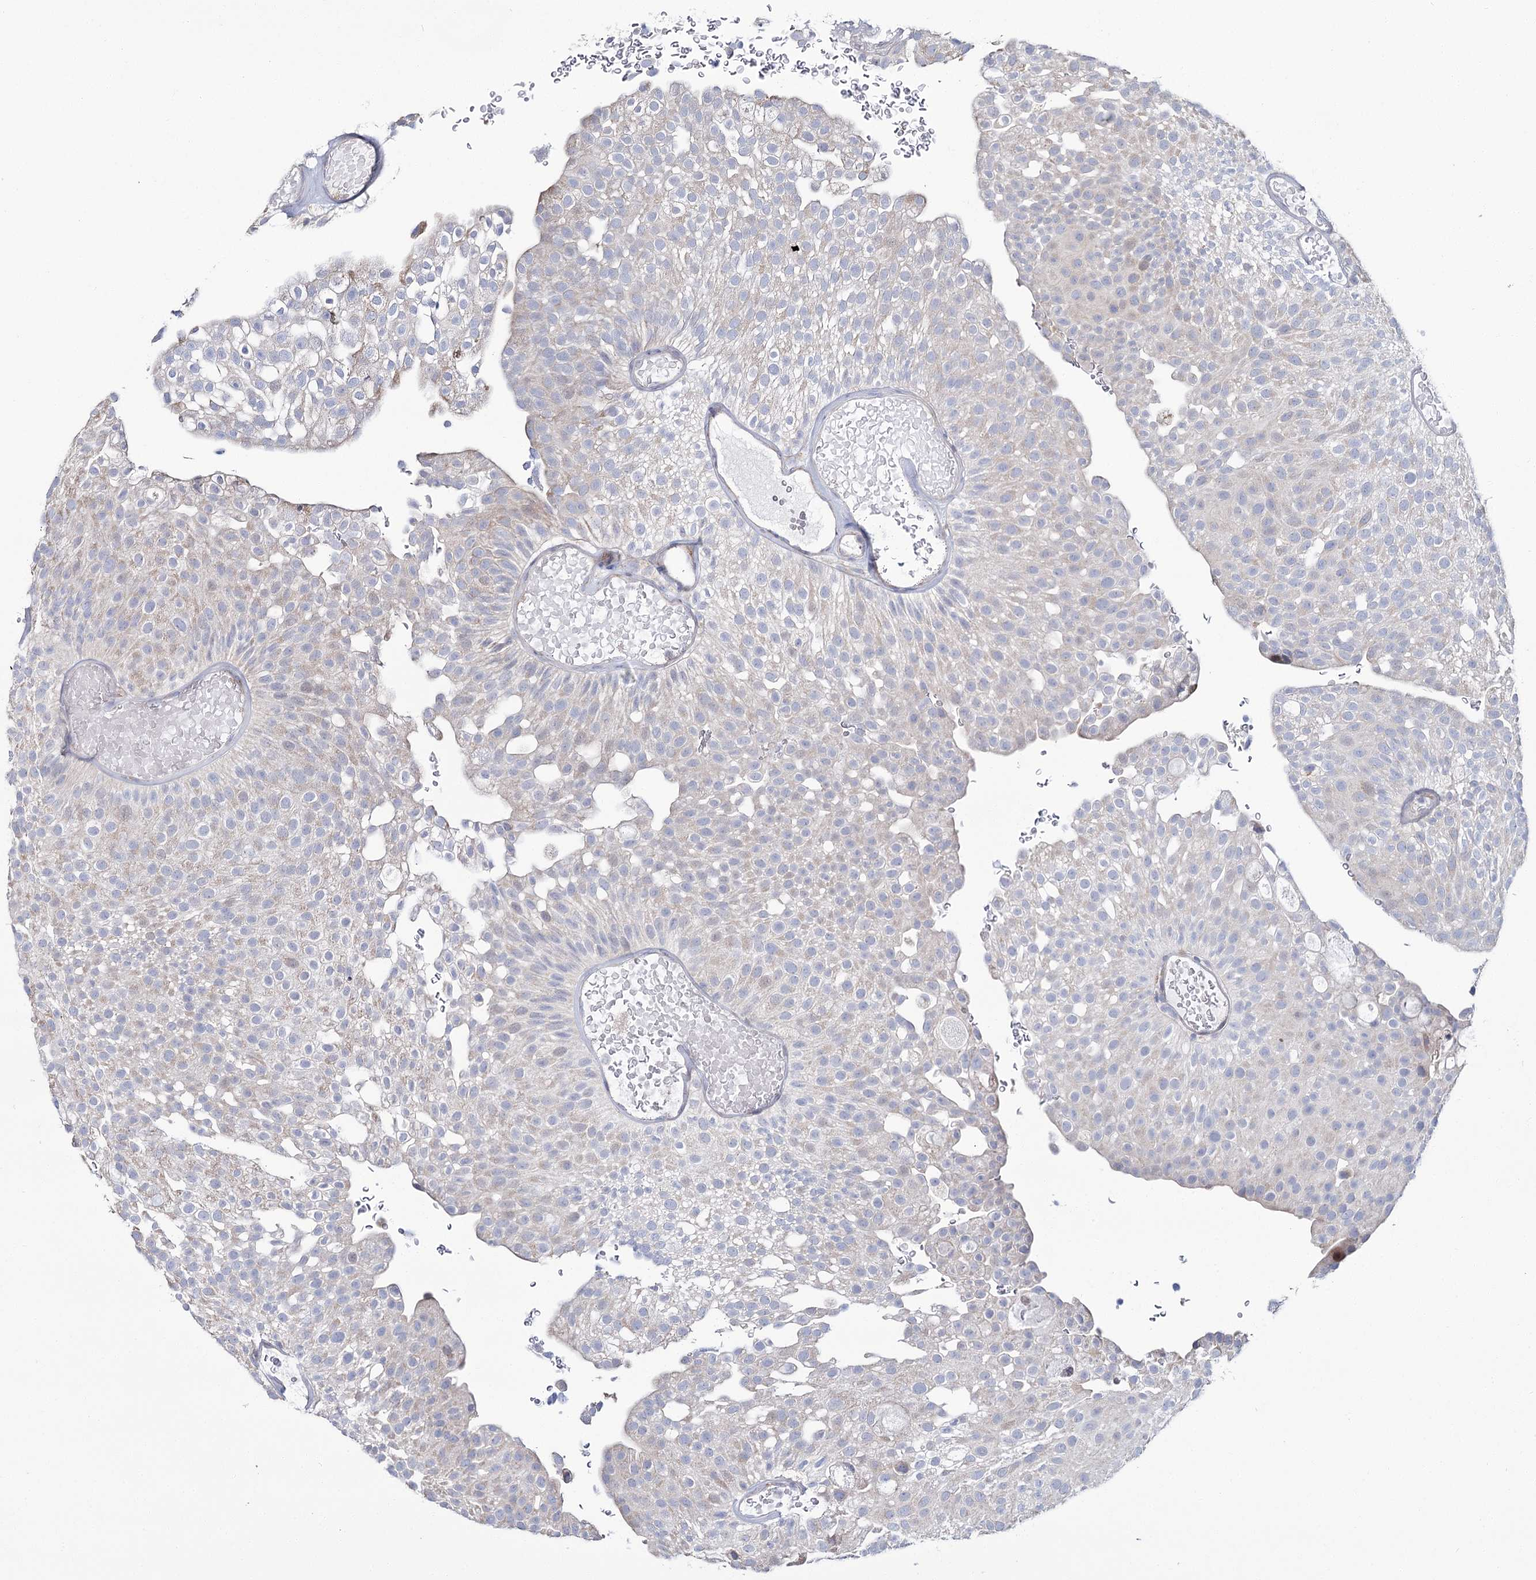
{"staining": {"intensity": "negative", "quantity": "none", "location": "none"}, "tissue": "urothelial cancer", "cell_type": "Tumor cells", "image_type": "cancer", "snomed": [{"axis": "morphology", "description": "Urothelial carcinoma, Low grade"}, {"axis": "topography", "description": "Urinary bladder"}], "caption": "Tumor cells show no significant expression in low-grade urothelial carcinoma. The staining was performed using DAB (3,3'-diaminobenzidine) to visualize the protein expression in brown, while the nuclei were stained in blue with hematoxylin (Magnification: 20x).", "gene": "CPLANE1", "patient": {"sex": "male", "age": 78}}